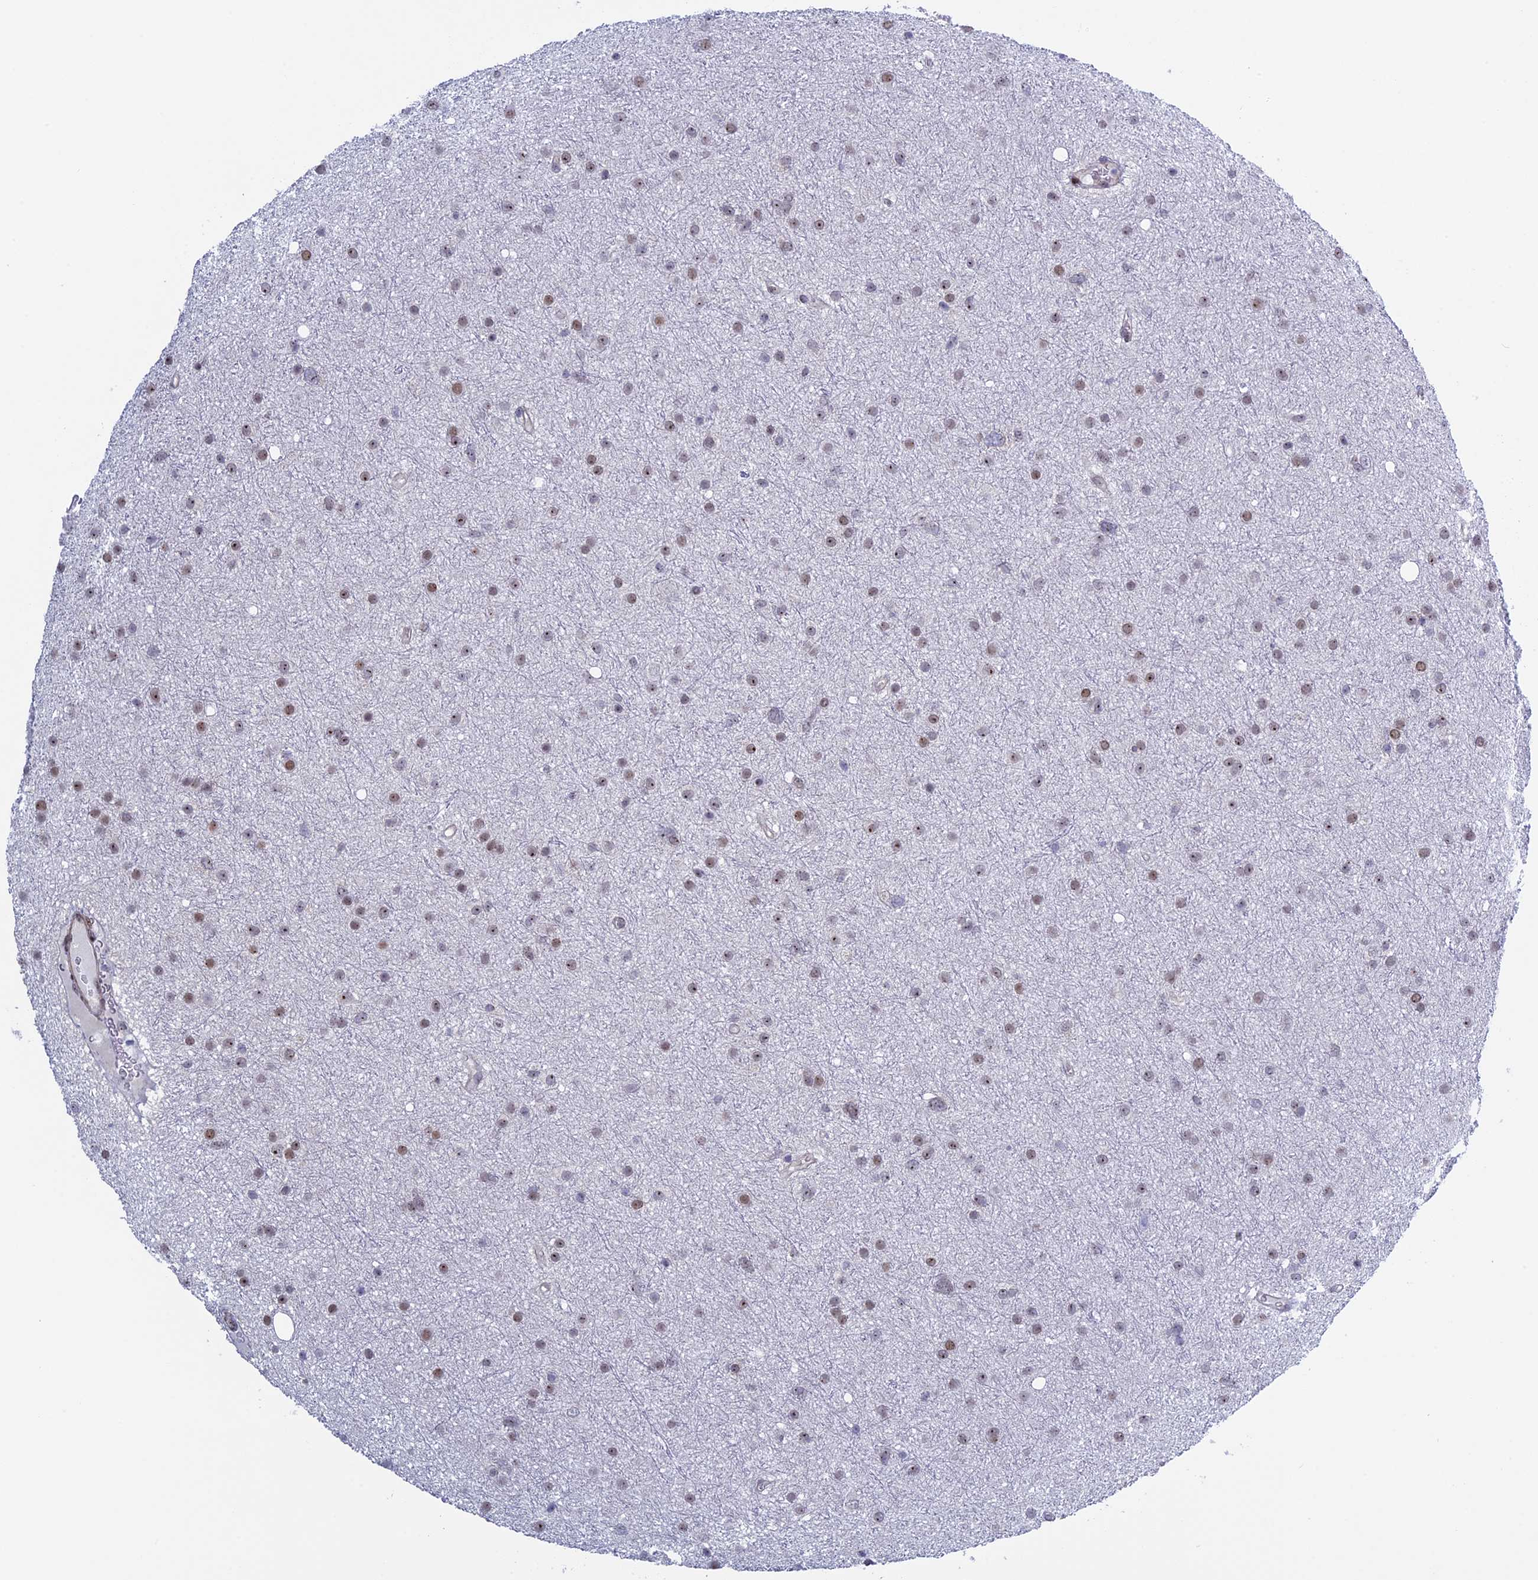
{"staining": {"intensity": "weak", "quantity": "25%-75%", "location": "nuclear"}, "tissue": "glioma", "cell_type": "Tumor cells", "image_type": "cancer", "snomed": [{"axis": "morphology", "description": "Glioma, malignant, Low grade"}, {"axis": "topography", "description": "Cerebral cortex"}], "caption": "Protein expression analysis of glioma reveals weak nuclear staining in approximately 25%-75% of tumor cells. The staining is performed using DAB brown chromogen to label protein expression. The nuclei are counter-stained blue using hematoxylin.", "gene": "CCDC86", "patient": {"sex": "female", "age": 39}}